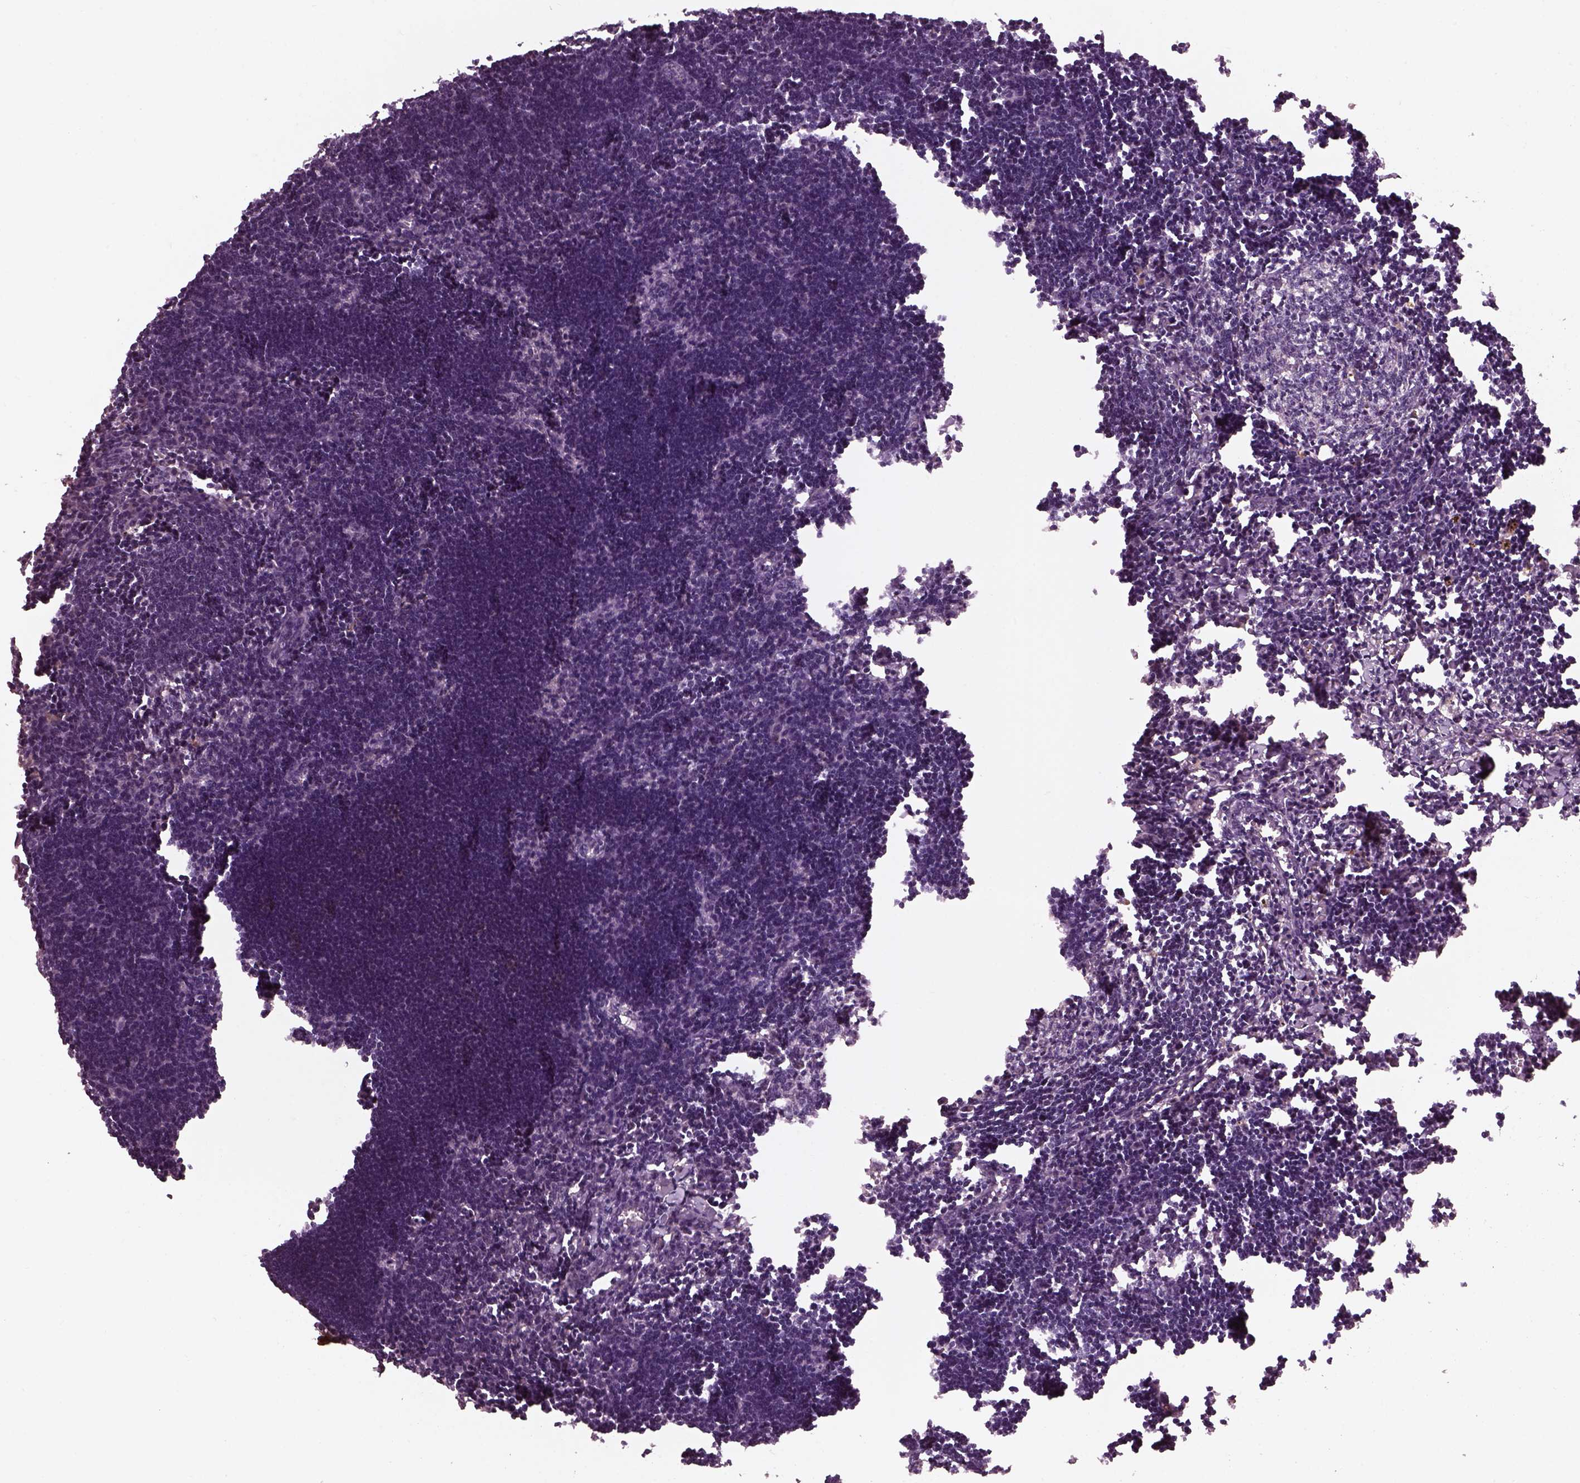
{"staining": {"intensity": "negative", "quantity": "none", "location": "none"}, "tissue": "lymph node", "cell_type": "Germinal center cells", "image_type": "normal", "snomed": [{"axis": "morphology", "description": "Normal tissue, NOS"}, {"axis": "topography", "description": "Lymph node"}], "caption": "Germinal center cells show no significant staining in normal lymph node. Brightfield microscopy of immunohistochemistry stained with DAB (brown) and hematoxylin (blue), captured at high magnification.", "gene": "EFEMP1", "patient": {"sex": "male", "age": 55}}